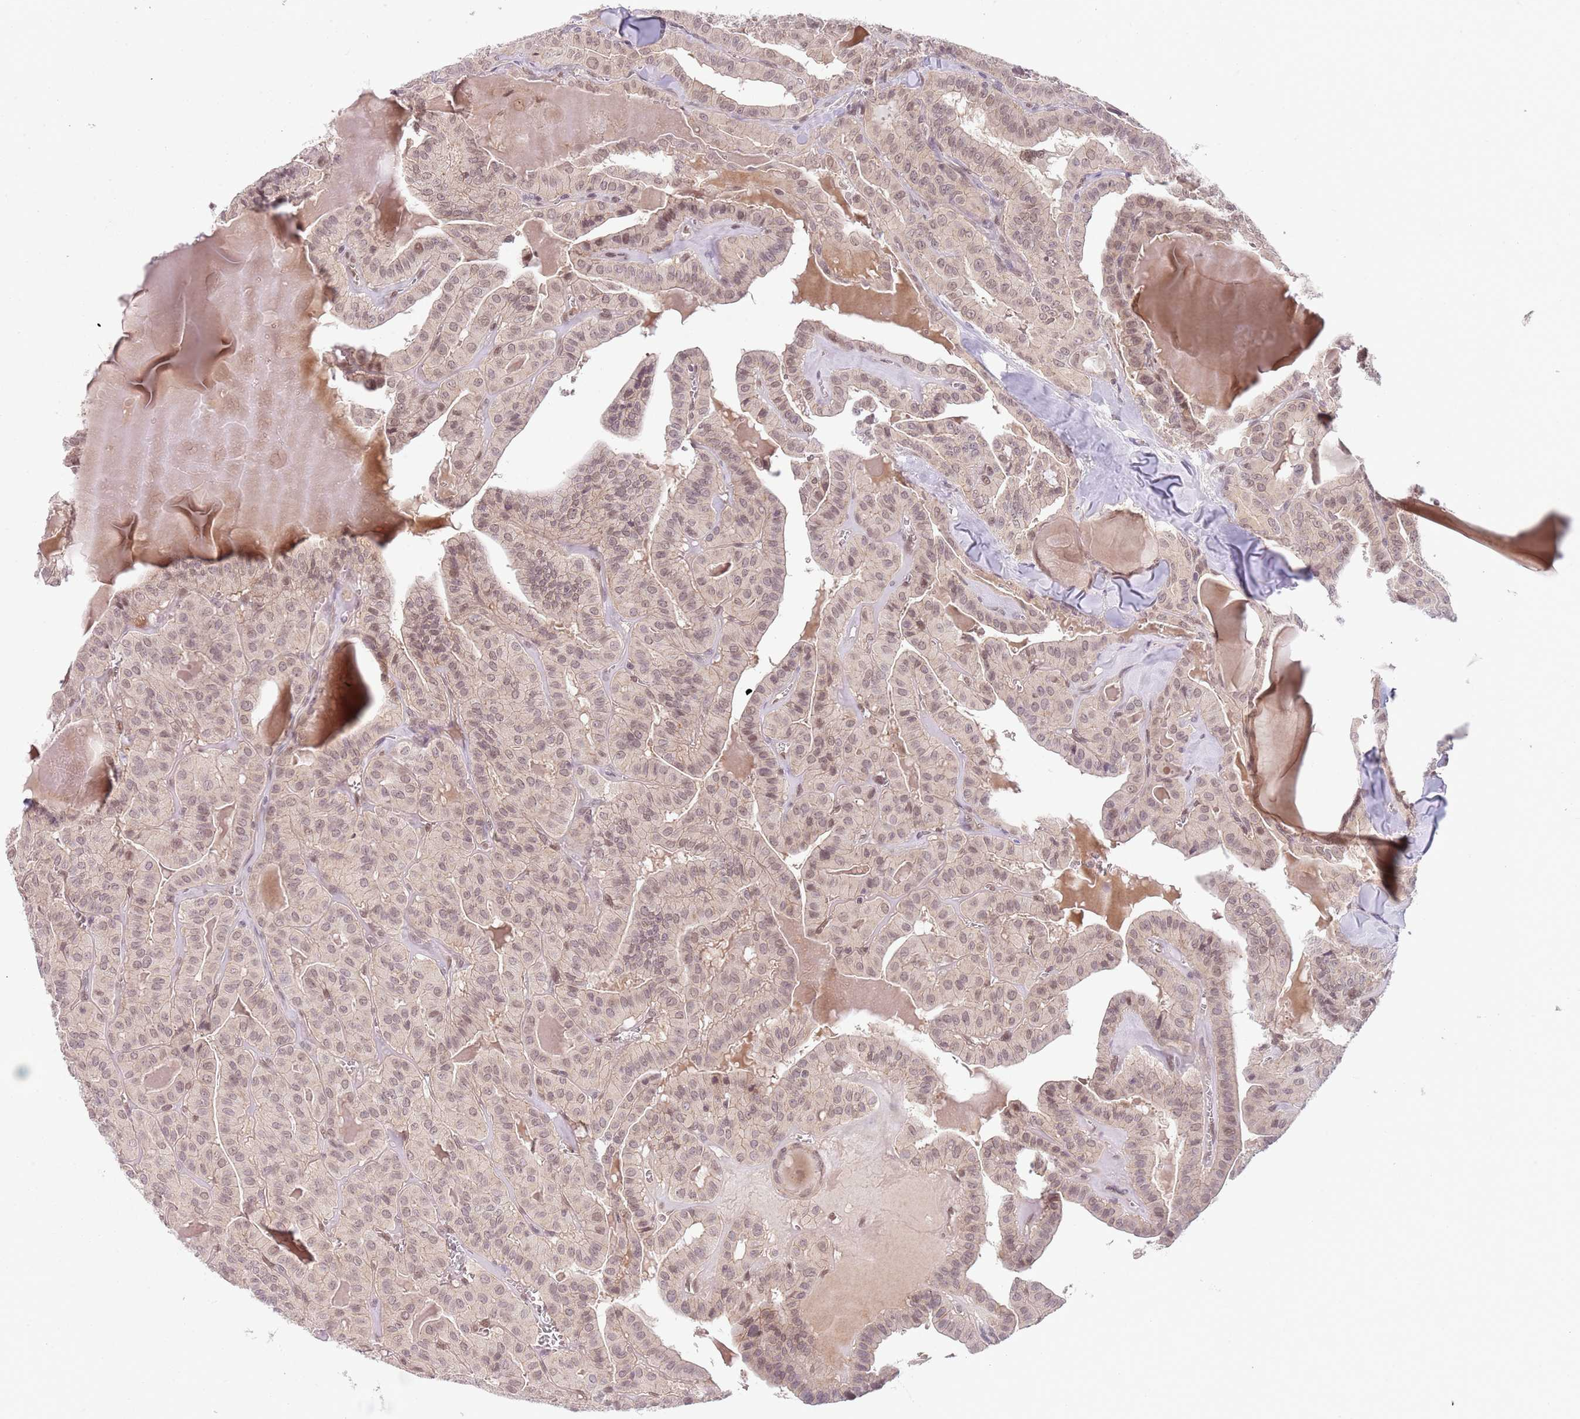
{"staining": {"intensity": "weak", "quantity": ">75%", "location": "nuclear"}, "tissue": "thyroid cancer", "cell_type": "Tumor cells", "image_type": "cancer", "snomed": [{"axis": "morphology", "description": "Papillary adenocarcinoma, NOS"}, {"axis": "topography", "description": "Thyroid gland"}], "caption": "Protein expression analysis of human thyroid papillary adenocarcinoma reveals weak nuclear expression in about >75% of tumor cells.", "gene": "TM2D1", "patient": {"sex": "male", "age": 52}}